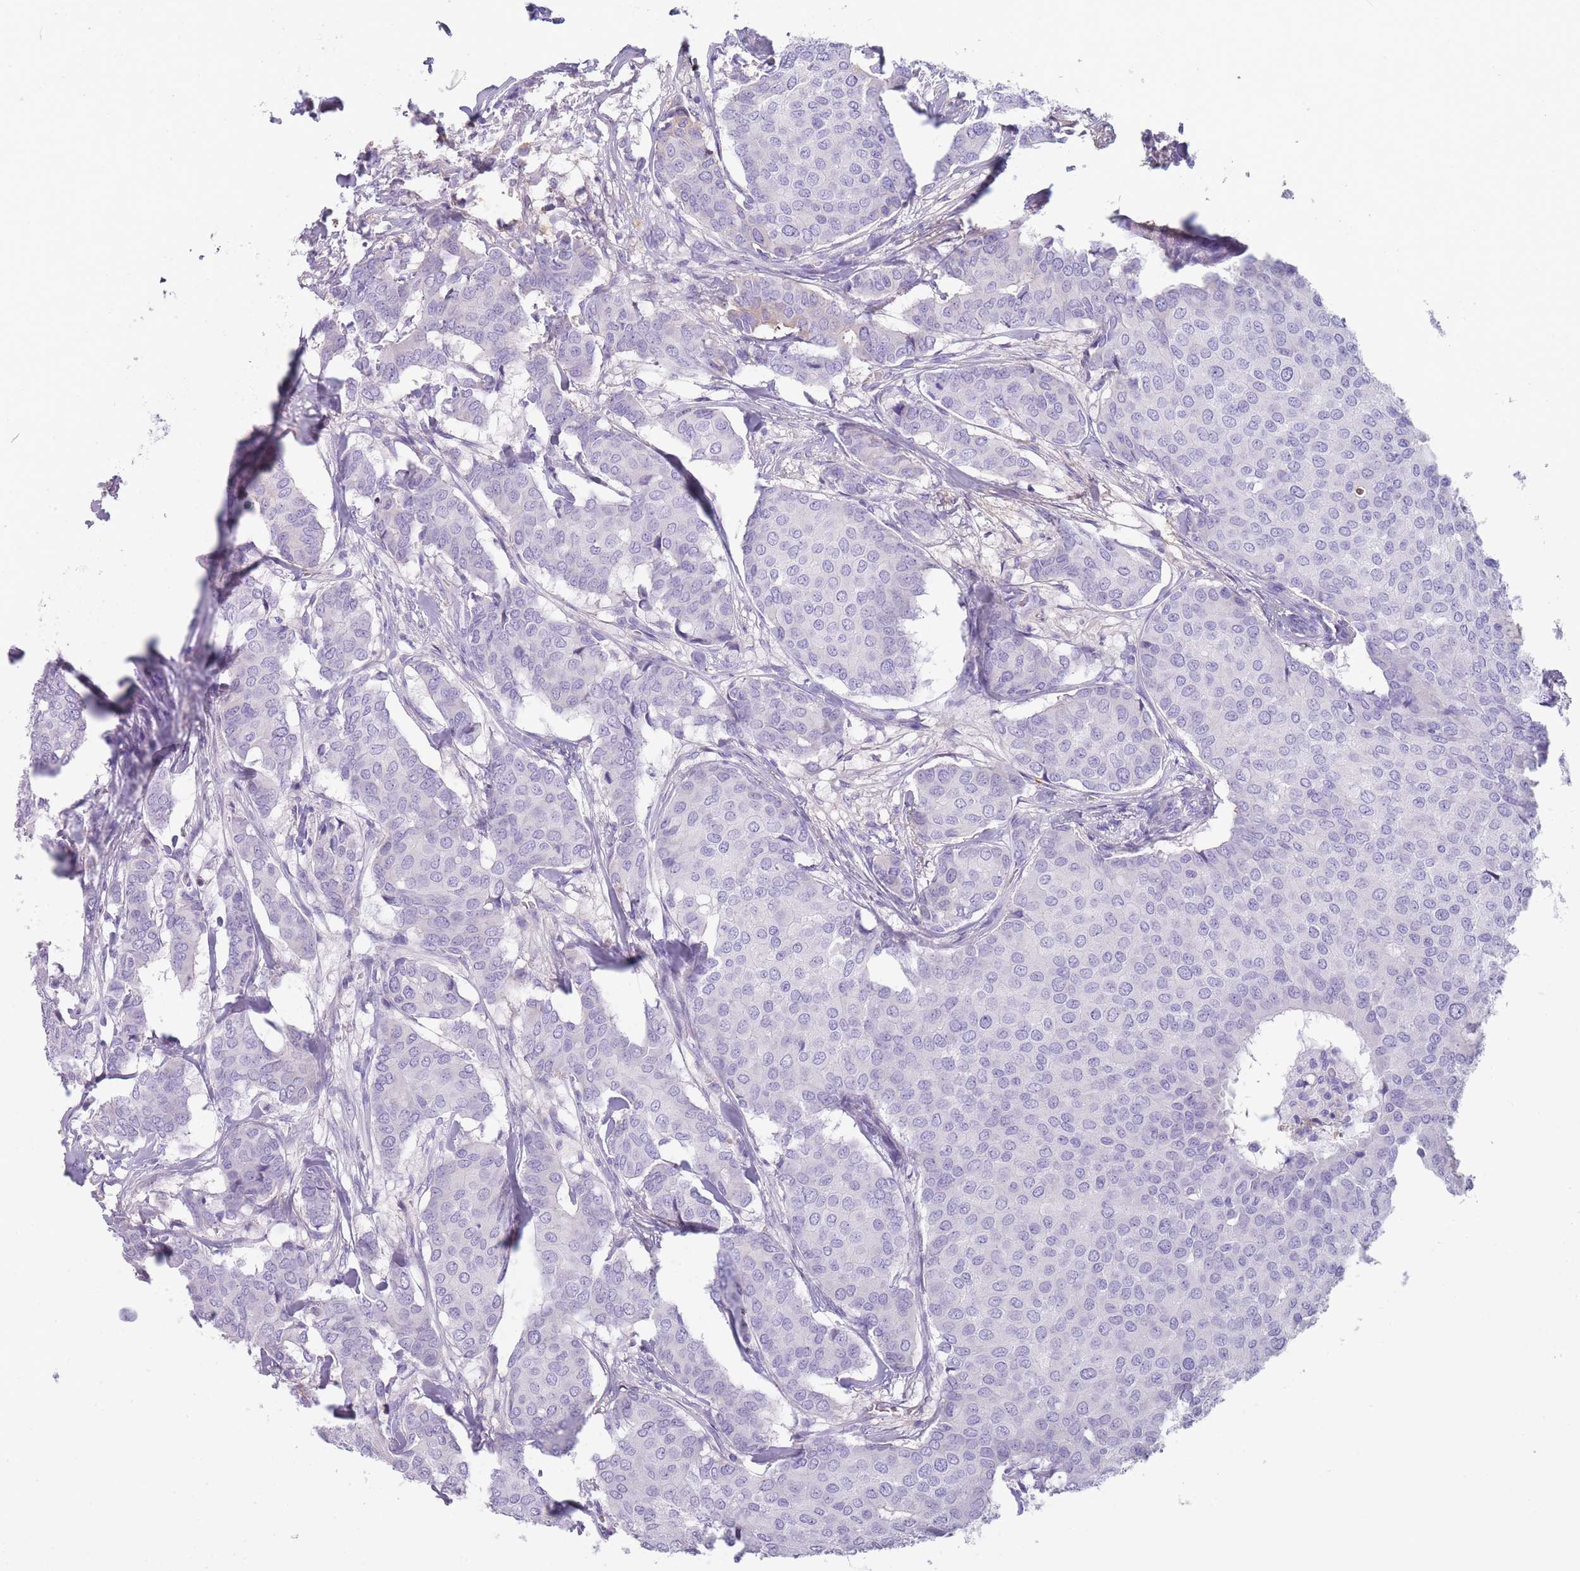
{"staining": {"intensity": "negative", "quantity": "none", "location": "none"}, "tissue": "breast cancer", "cell_type": "Tumor cells", "image_type": "cancer", "snomed": [{"axis": "morphology", "description": "Duct carcinoma"}, {"axis": "topography", "description": "Breast"}], "caption": "There is no significant staining in tumor cells of breast intraductal carcinoma.", "gene": "CR1L", "patient": {"sex": "female", "age": 75}}